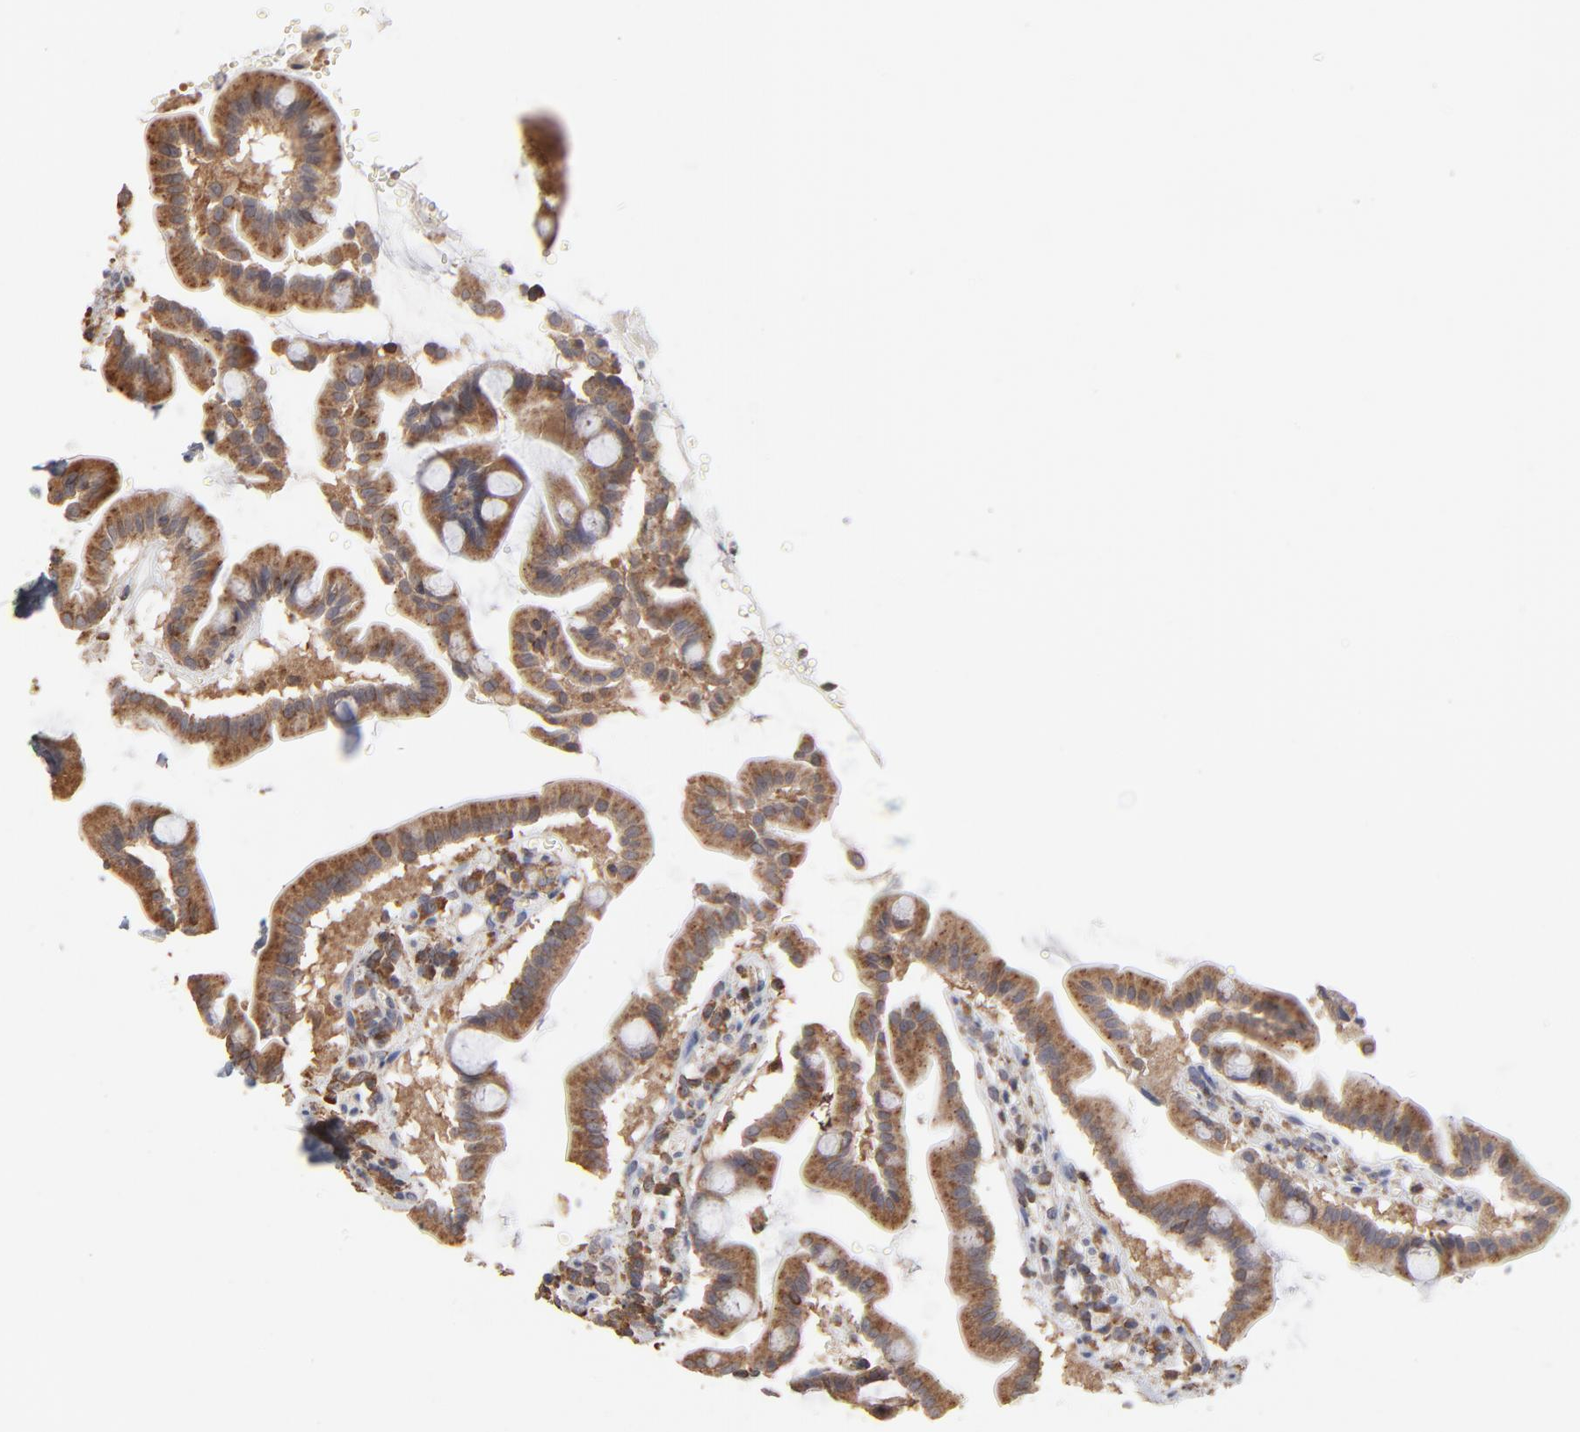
{"staining": {"intensity": "moderate", "quantity": ">75%", "location": "cytoplasmic/membranous"}, "tissue": "duodenum", "cell_type": "Glandular cells", "image_type": "normal", "snomed": [{"axis": "morphology", "description": "Normal tissue, NOS"}, {"axis": "topography", "description": "Duodenum"}], "caption": "Benign duodenum was stained to show a protein in brown. There is medium levels of moderate cytoplasmic/membranous staining in approximately >75% of glandular cells.", "gene": "RNF213", "patient": {"sex": "male", "age": 50}}